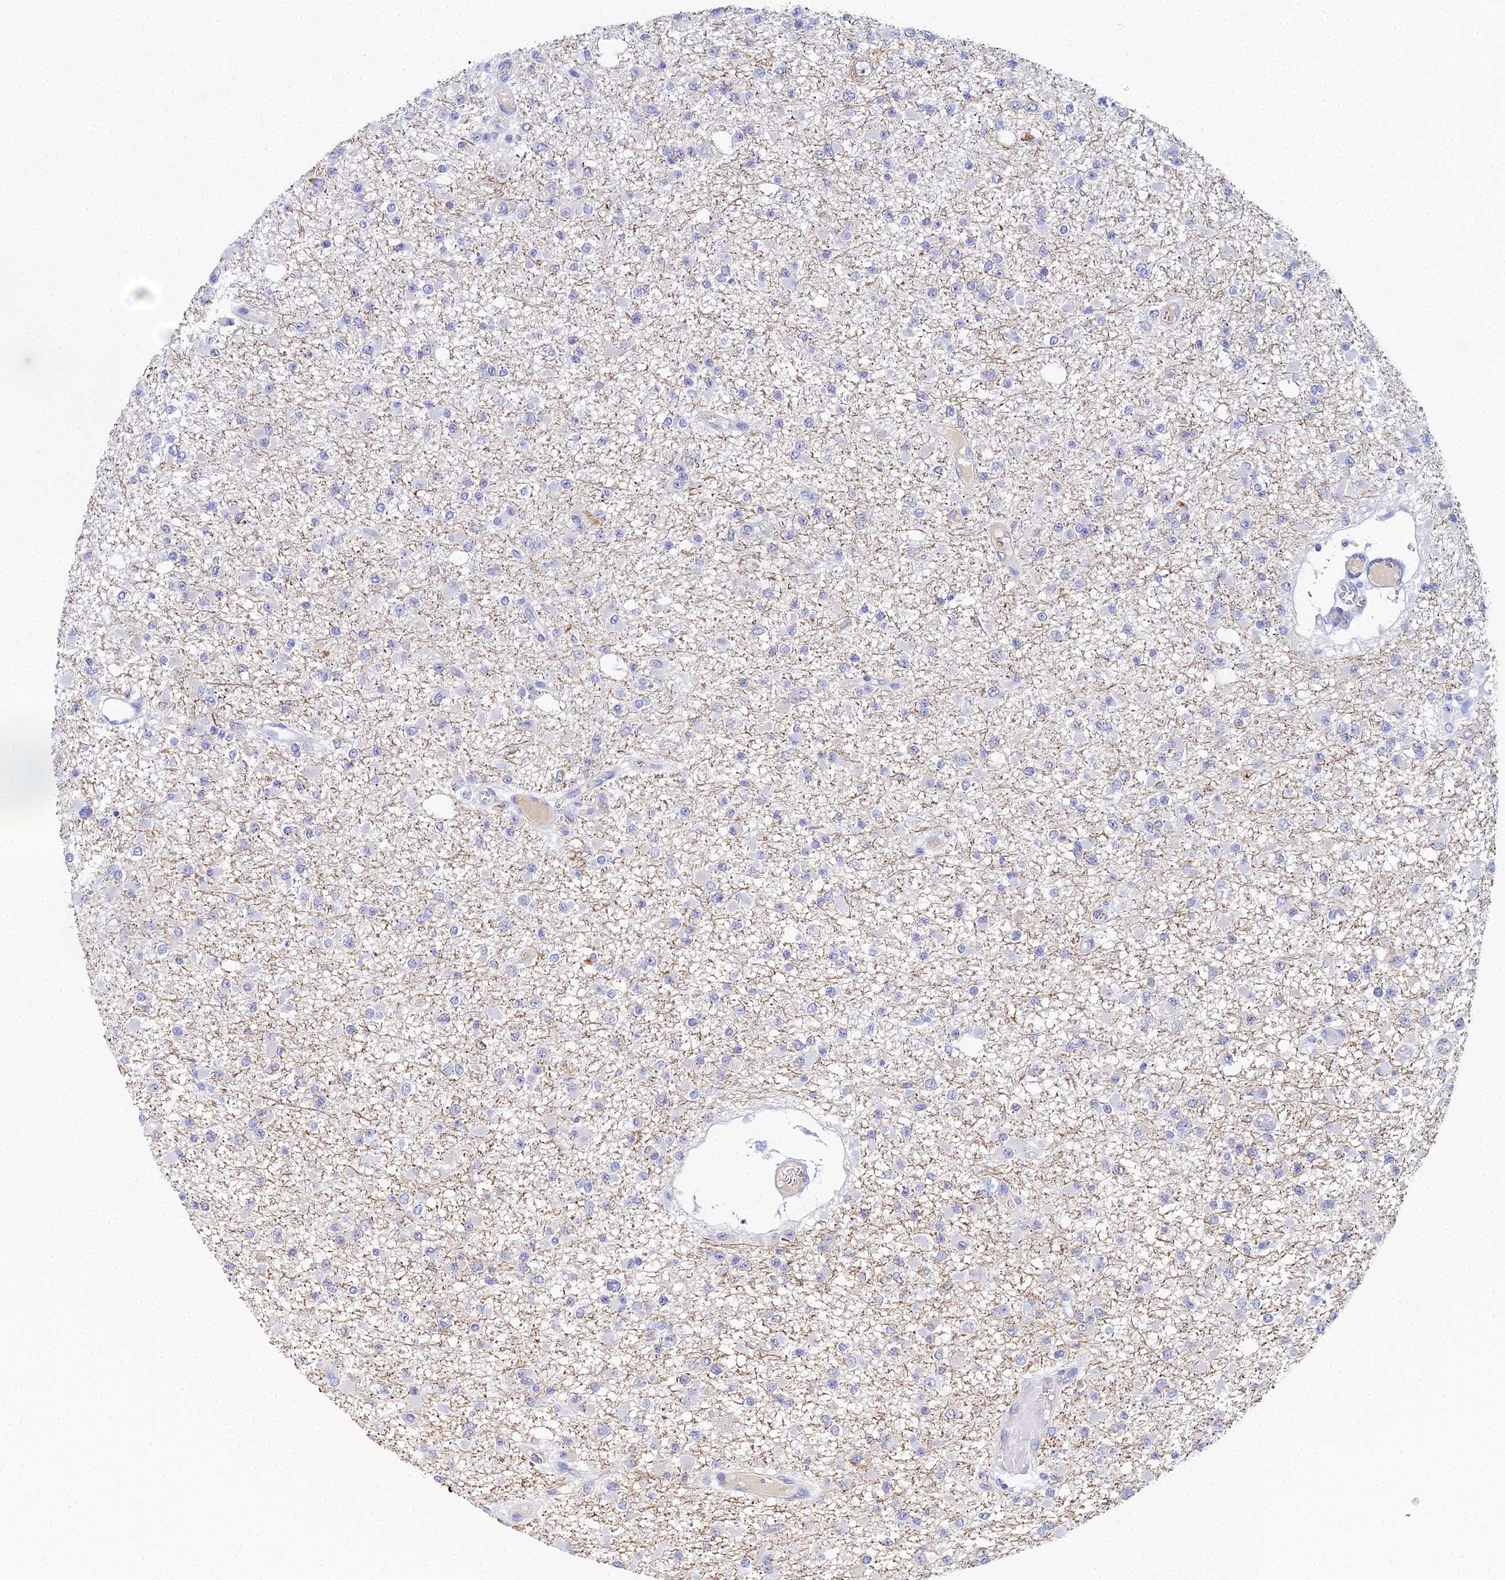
{"staining": {"intensity": "negative", "quantity": "none", "location": "none"}, "tissue": "glioma", "cell_type": "Tumor cells", "image_type": "cancer", "snomed": [{"axis": "morphology", "description": "Glioma, malignant, Low grade"}, {"axis": "topography", "description": "Brain"}], "caption": "The micrograph shows no significant positivity in tumor cells of malignant glioma (low-grade).", "gene": "PLPP4", "patient": {"sex": "female", "age": 22}}